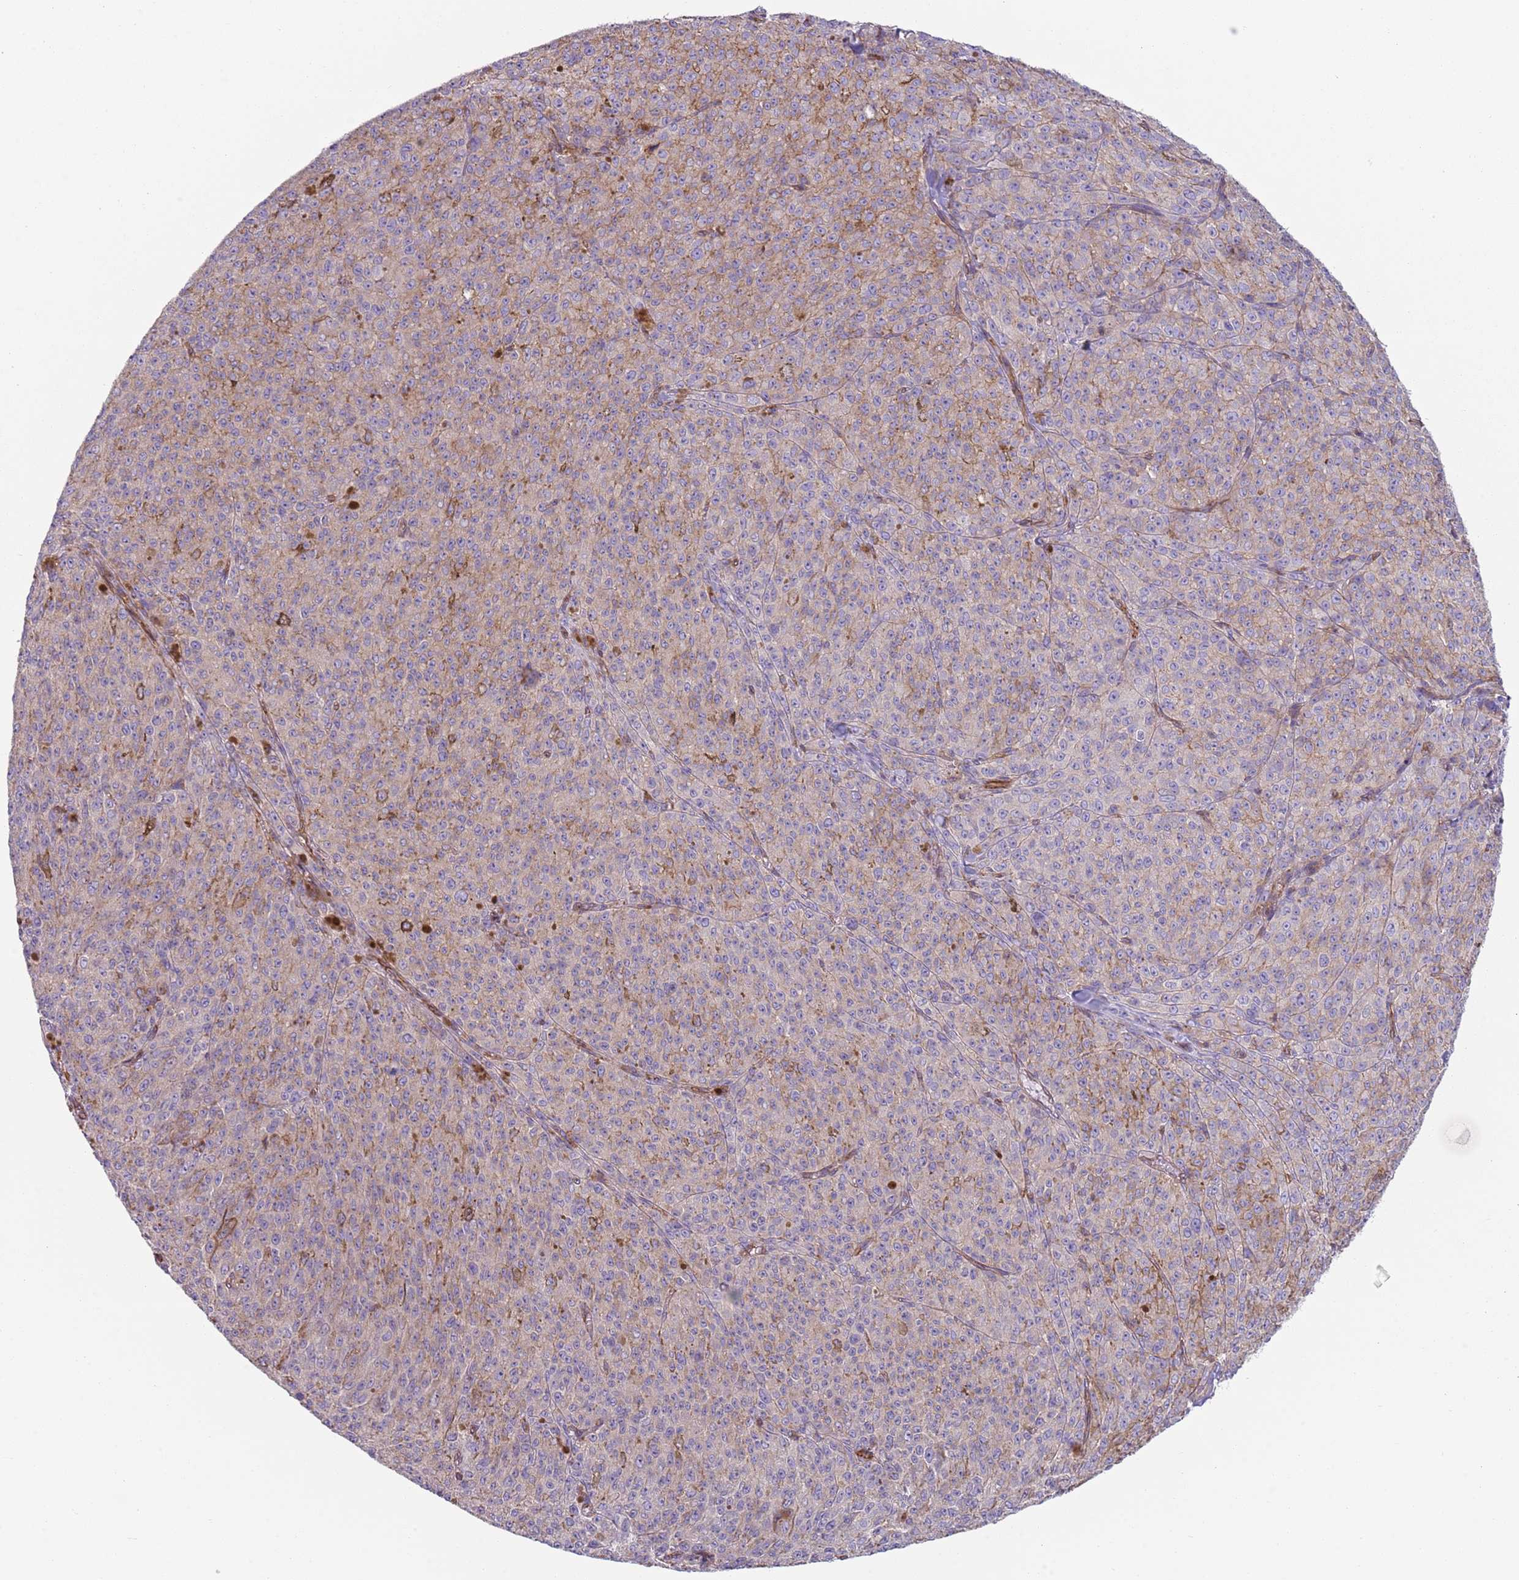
{"staining": {"intensity": "weak", "quantity": "25%-75%", "location": "cytoplasmic/membranous"}, "tissue": "melanoma", "cell_type": "Tumor cells", "image_type": "cancer", "snomed": [{"axis": "morphology", "description": "Malignant melanoma, NOS"}, {"axis": "topography", "description": "Skin"}], "caption": "A low amount of weak cytoplasmic/membranous staining is seen in approximately 25%-75% of tumor cells in malignant melanoma tissue. (brown staining indicates protein expression, while blue staining denotes nuclei).", "gene": "GNAI3", "patient": {"sex": "female", "age": 52}}